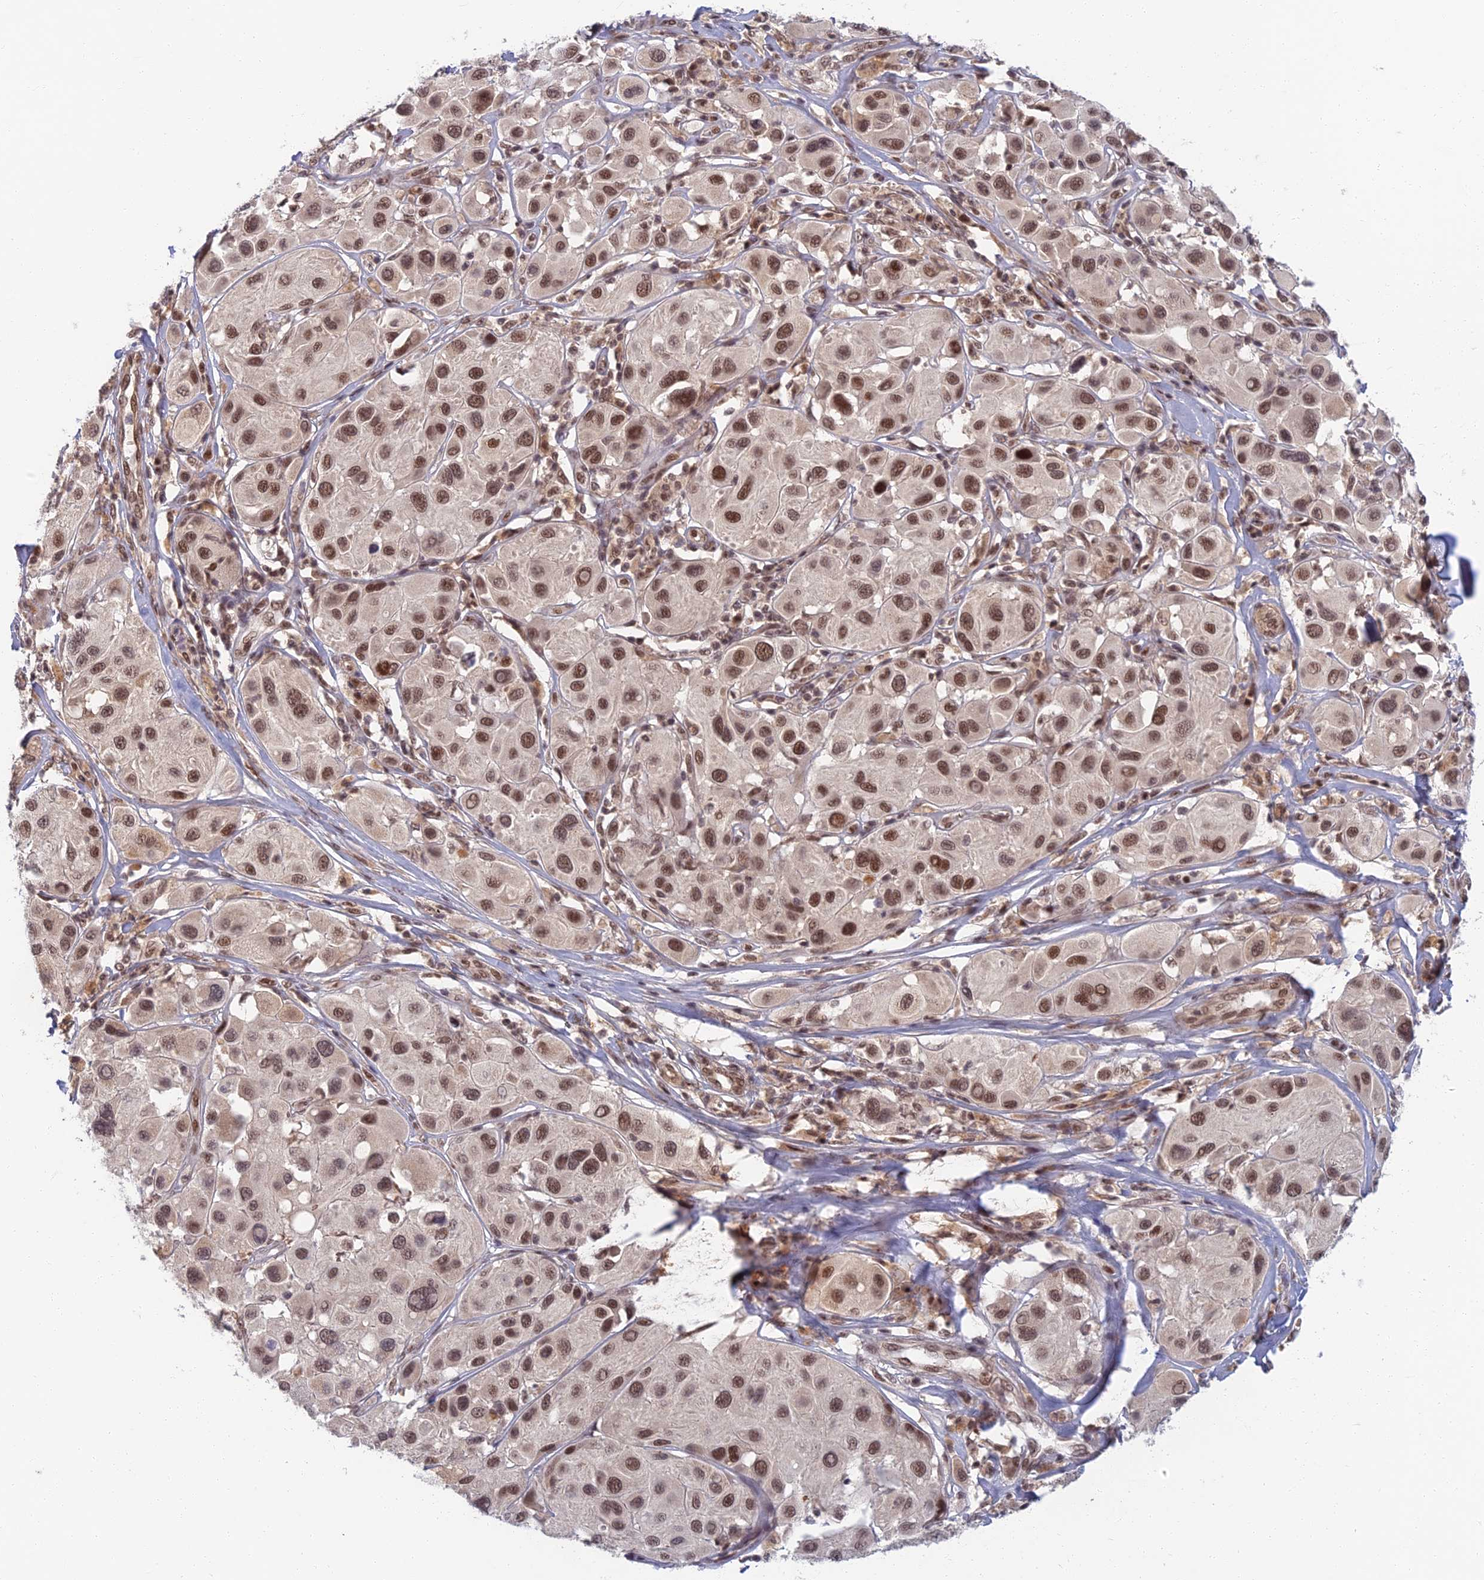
{"staining": {"intensity": "moderate", "quantity": ">75%", "location": "nuclear"}, "tissue": "melanoma", "cell_type": "Tumor cells", "image_type": "cancer", "snomed": [{"axis": "morphology", "description": "Malignant melanoma, Metastatic site"}, {"axis": "topography", "description": "Skin"}], "caption": "A brown stain highlights moderate nuclear positivity of a protein in human malignant melanoma (metastatic site) tumor cells.", "gene": "TCEA2", "patient": {"sex": "male", "age": 41}}